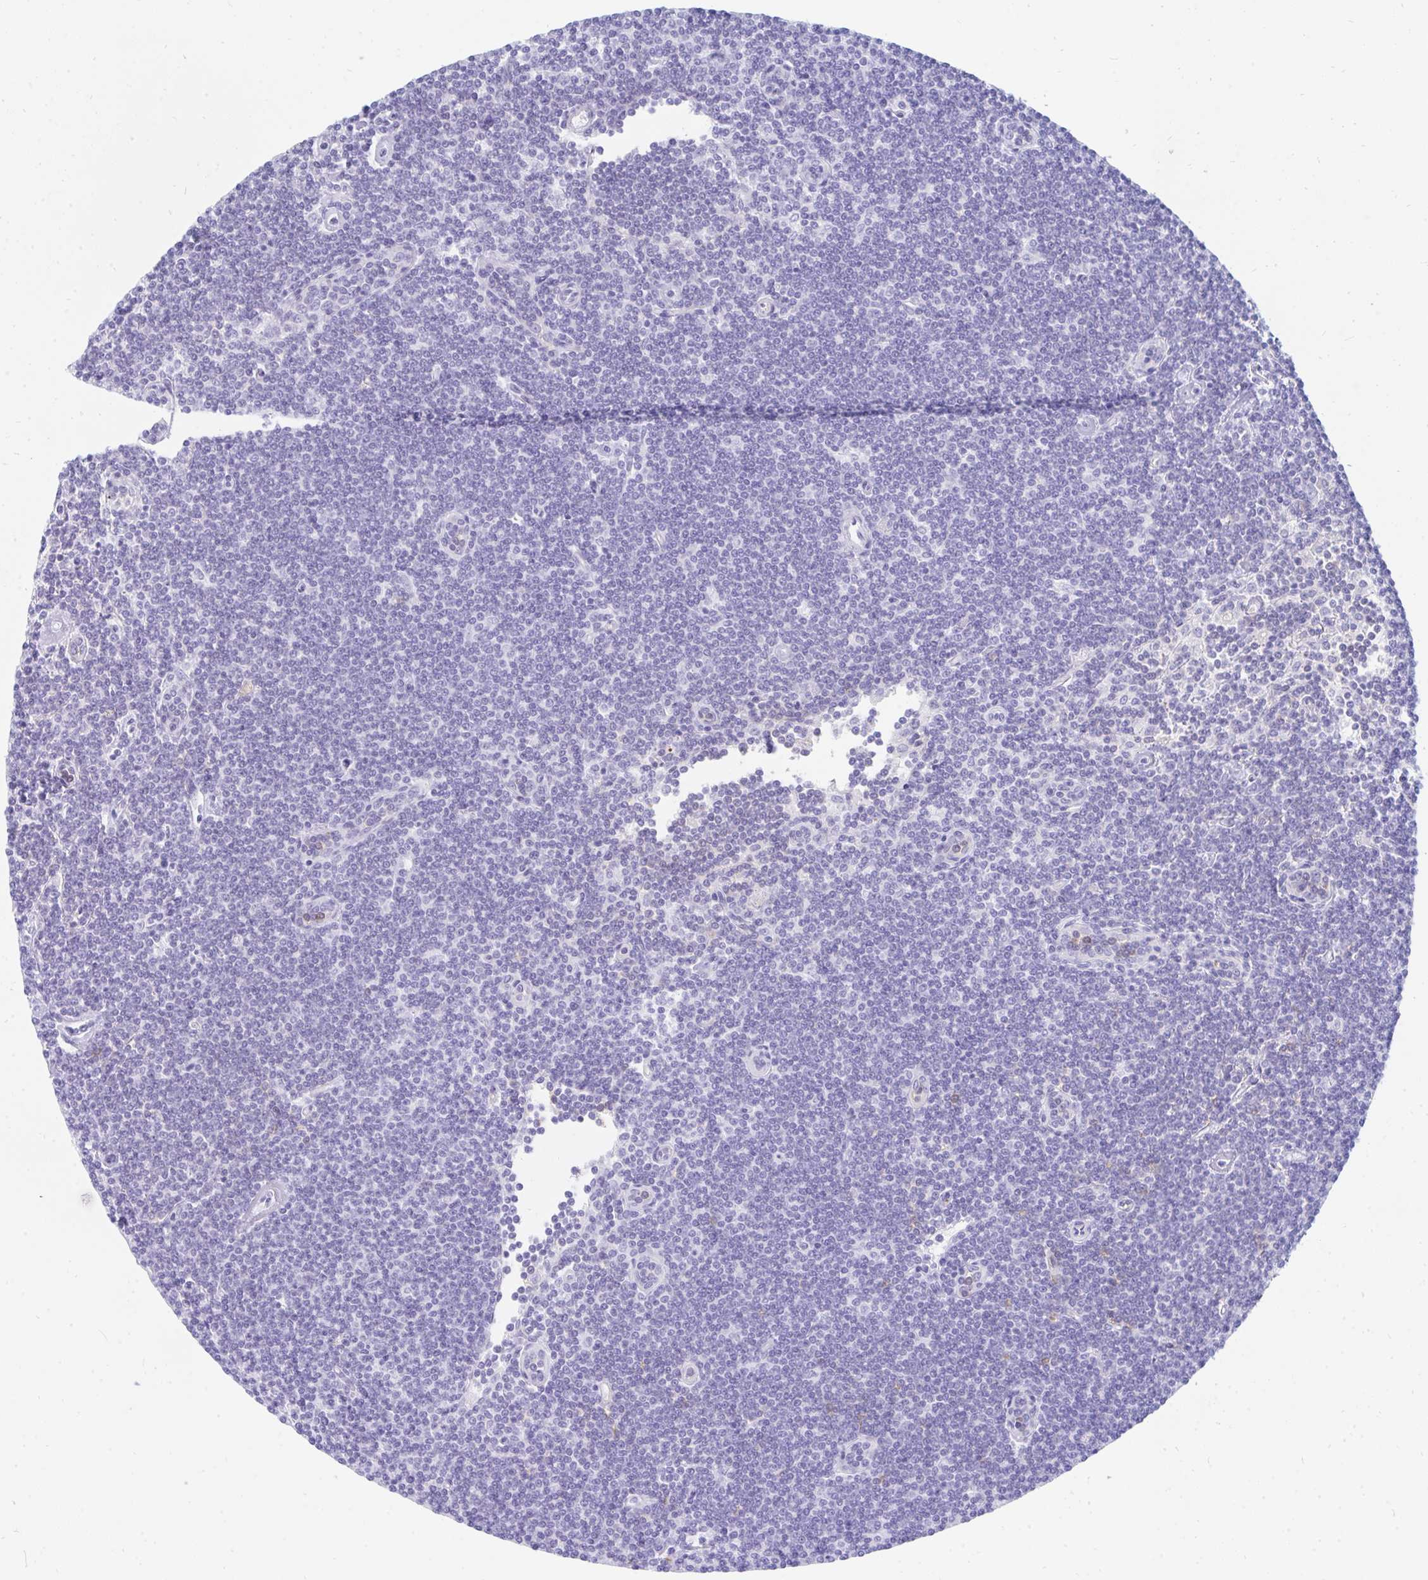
{"staining": {"intensity": "negative", "quantity": "none", "location": "none"}, "tissue": "lymphoma", "cell_type": "Tumor cells", "image_type": "cancer", "snomed": [{"axis": "morphology", "description": "Malignant lymphoma, non-Hodgkin's type, Low grade"}, {"axis": "topography", "description": "Lymph node"}], "caption": "Protein analysis of low-grade malignant lymphoma, non-Hodgkin's type displays no significant positivity in tumor cells.", "gene": "MROH2B", "patient": {"sex": "female", "age": 73}}